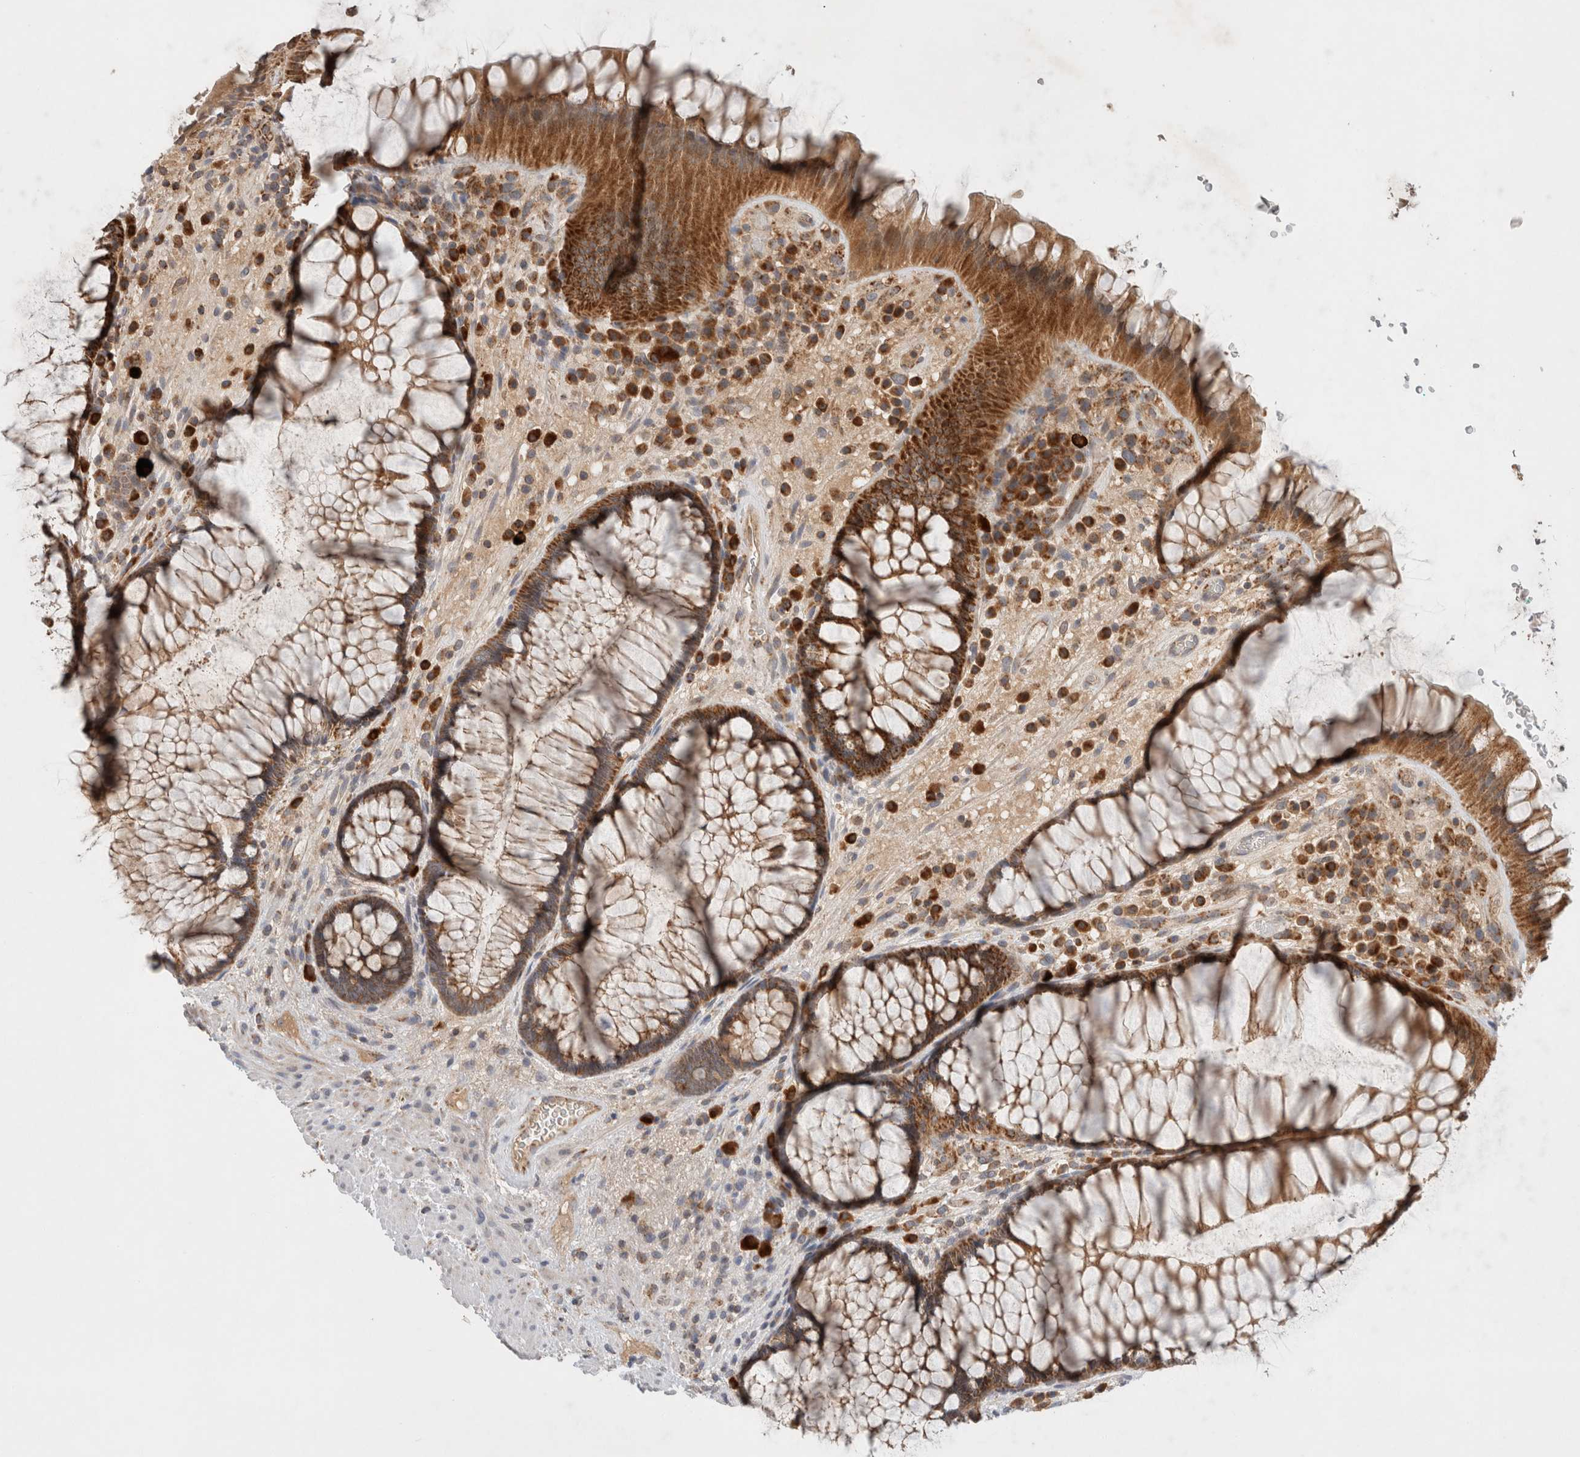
{"staining": {"intensity": "strong", "quantity": ">75%", "location": "cytoplasmic/membranous"}, "tissue": "rectum", "cell_type": "Glandular cells", "image_type": "normal", "snomed": [{"axis": "morphology", "description": "Normal tissue, NOS"}, {"axis": "topography", "description": "Rectum"}], "caption": "Glandular cells exhibit high levels of strong cytoplasmic/membranous staining in approximately >75% of cells in normal human rectum.", "gene": "AMPD1", "patient": {"sex": "male", "age": 51}}